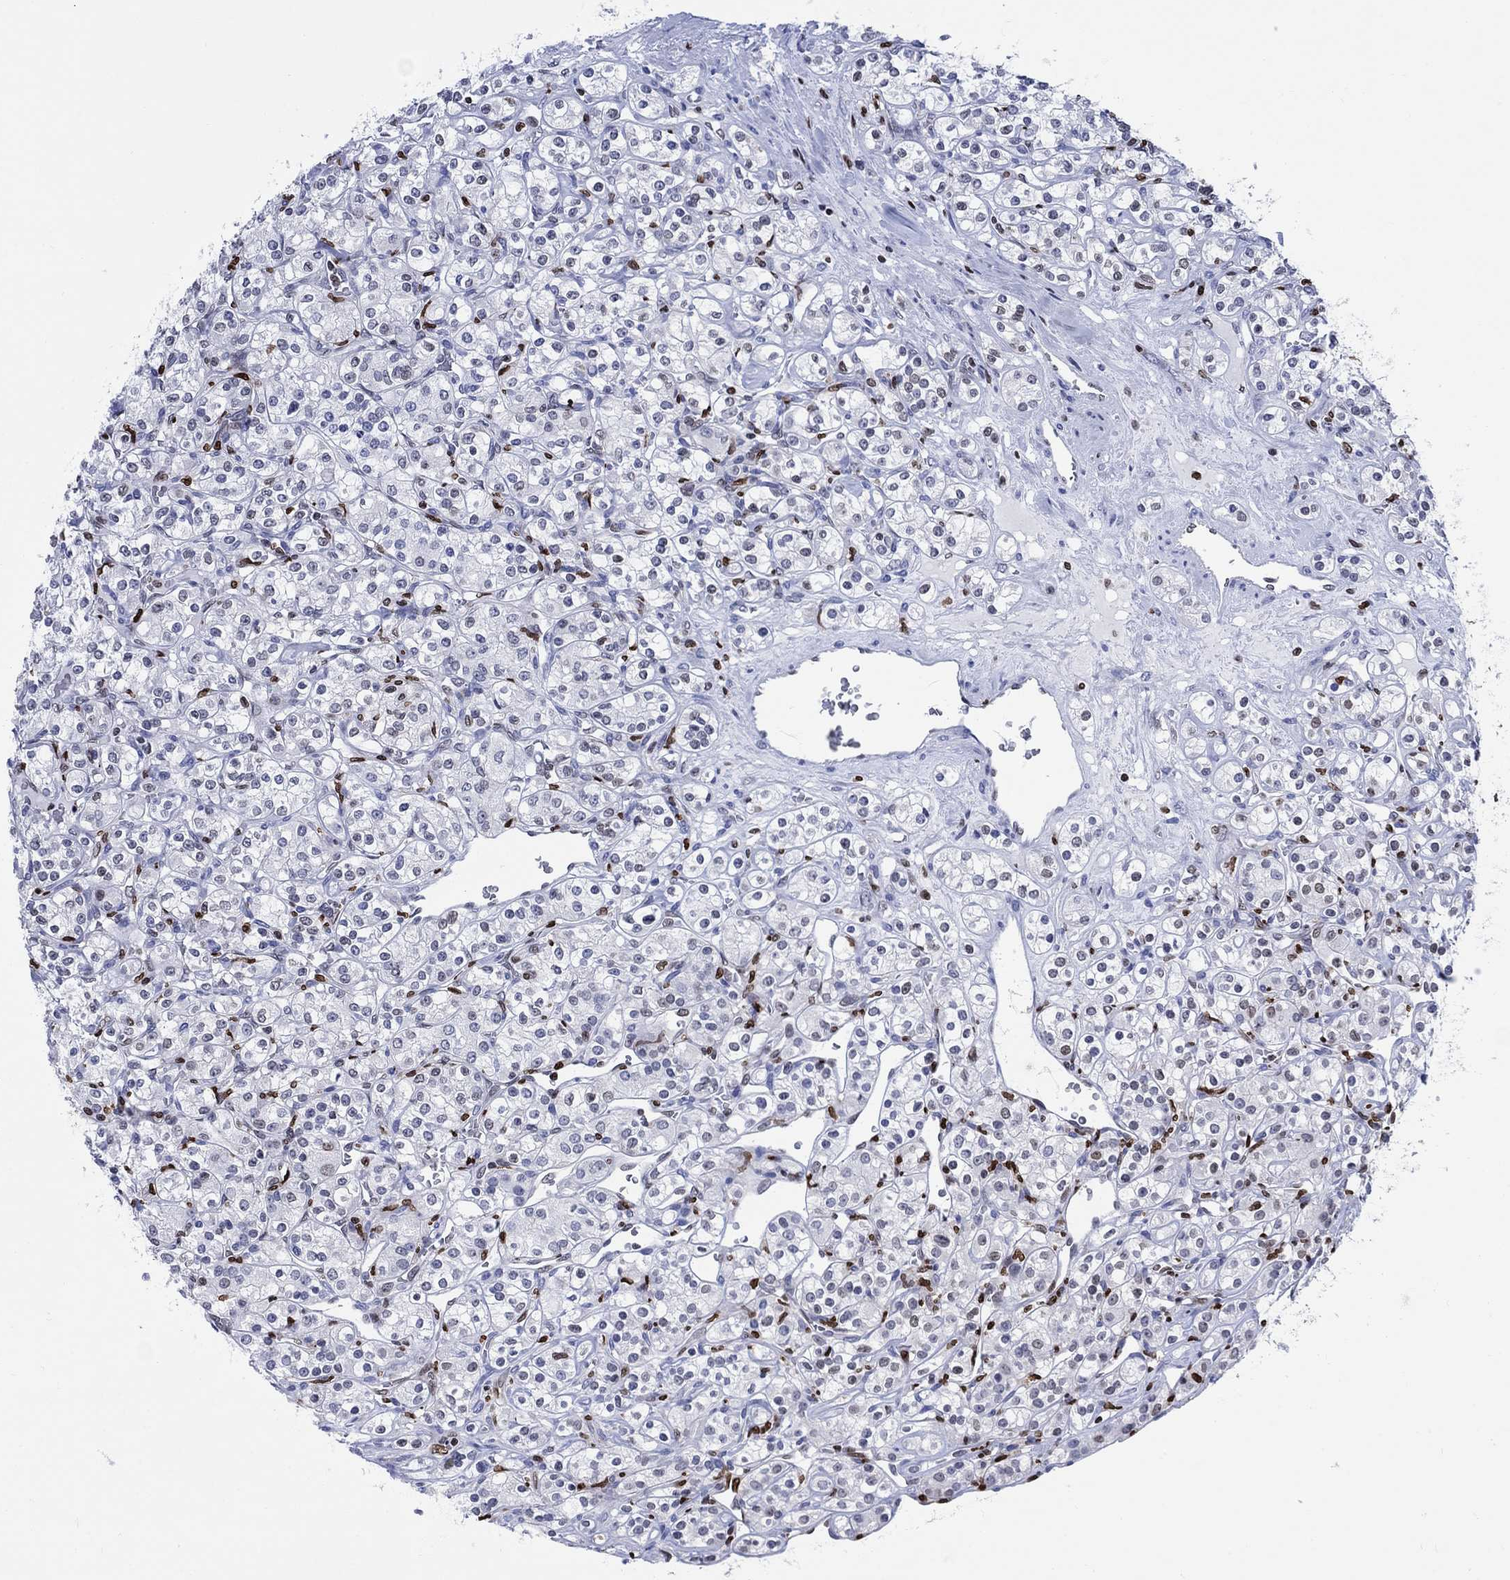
{"staining": {"intensity": "weak", "quantity": "<25%", "location": "nuclear"}, "tissue": "renal cancer", "cell_type": "Tumor cells", "image_type": "cancer", "snomed": [{"axis": "morphology", "description": "Adenocarcinoma, NOS"}, {"axis": "topography", "description": "Kidney"}], "caption": "DAB immunohistochemical staining of human renal cancer reveals no significant expression in tumor cells.", "gene": "HMGA1", "patient": {"sex": "male", "age": 77}}